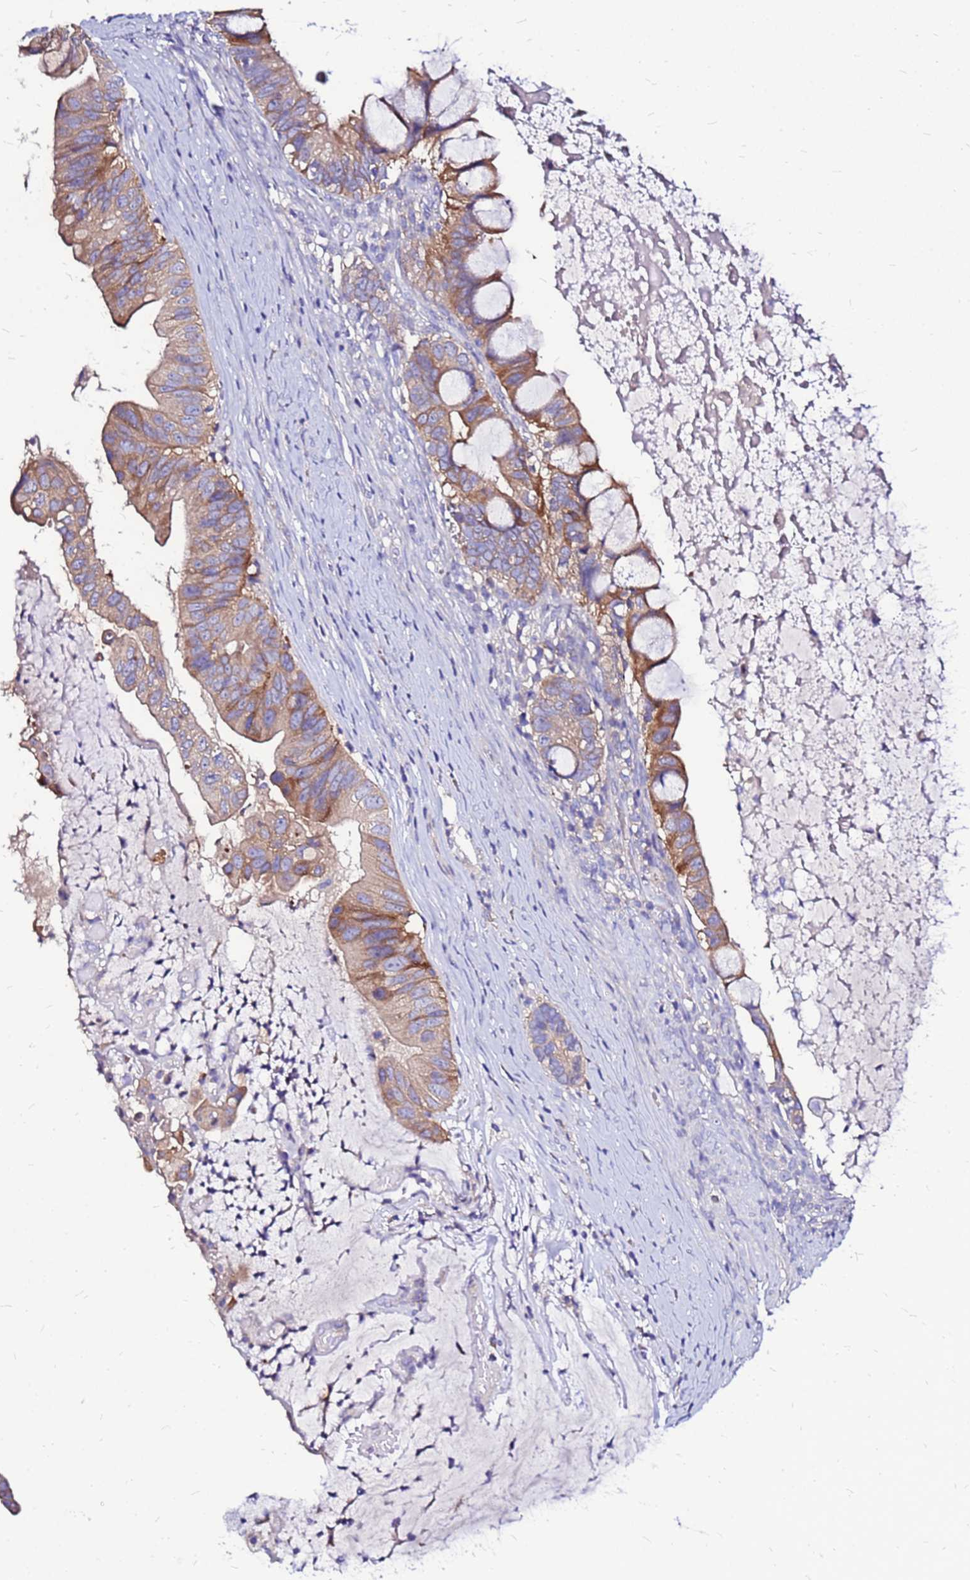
{"staining": {"intensity": "moderate", "quantity": ">75%", "location": "cytoplasmic/membranous"}, "tissue": "ovarian cancer", "cell_type": "Tumor cells", "image_type": "cancer", "snomed": [{"axis": "morphology", "description": "Cystadenocarcinoma, mucinous, NOS"}, {"axis": "topography", "description": "Ovary"}], "caption": "Protein analysis of ovarian cancer tissue displays moderate cytoplasmic/membranous staining in approximately >75% of tumor cells.", "gene": "ARHGEF5", "patient": {"sex": "female", "age": 61}}